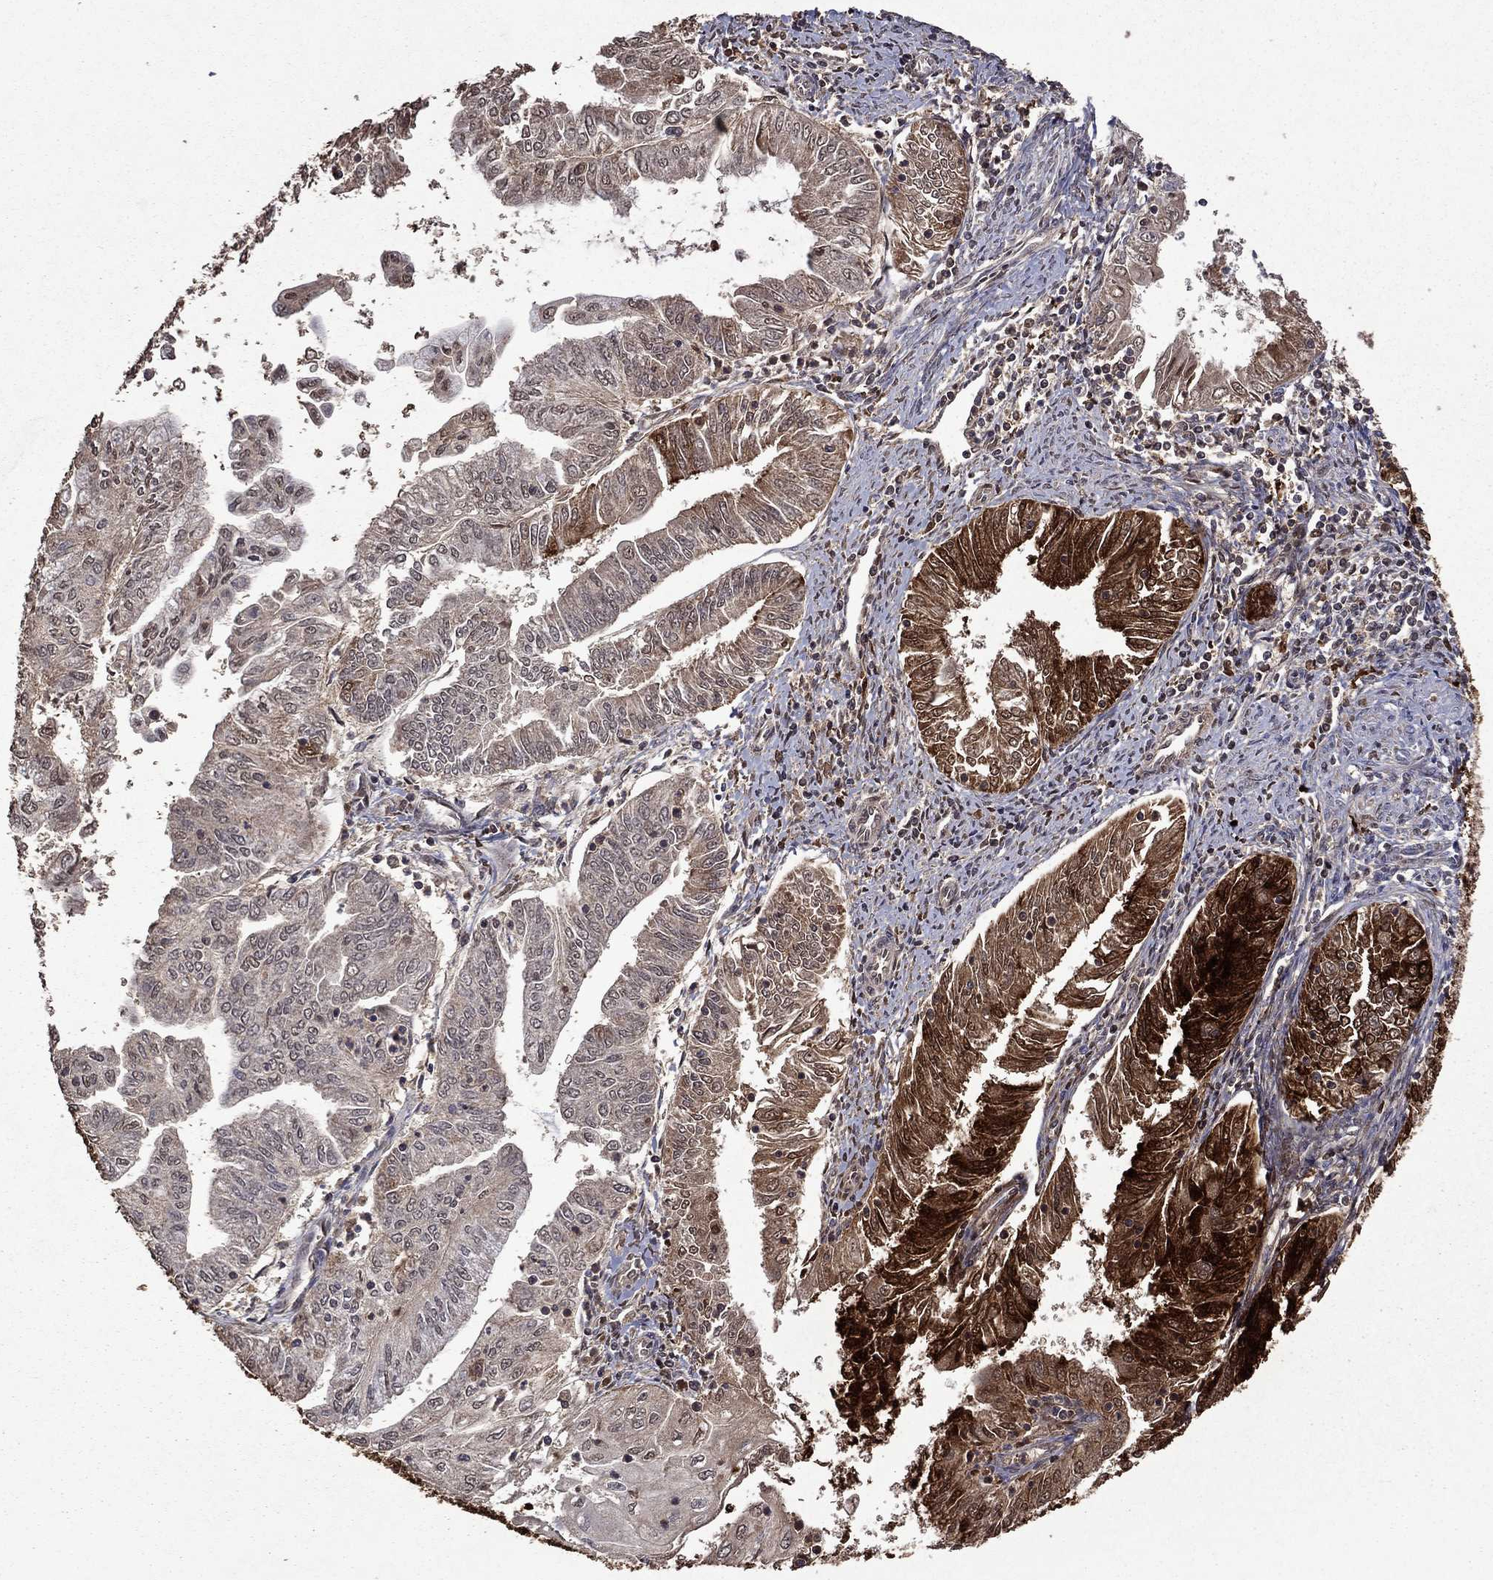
{"staining": {"intensity": "strong", "quantity": "<25%", "location": "cytoplasmic/membranous"}, "tissue": "endometrial cancer", "cell_type": "Tumor cells", "image_type": "cancer", "snomed": [{"axis": "morphology", "description": "Adenocarcinoma, NOS"}, {"axis": "topography", "description": "Endometrium"}], "caption": "Brown immunohistochemical staining in endometrial adenocarcinoma shows strong cytoplasmic/membranous expression in approximately <25% of tumor cells.", "gene": "SERPINA5", "patient": {"sex": "female", "age": 56}}